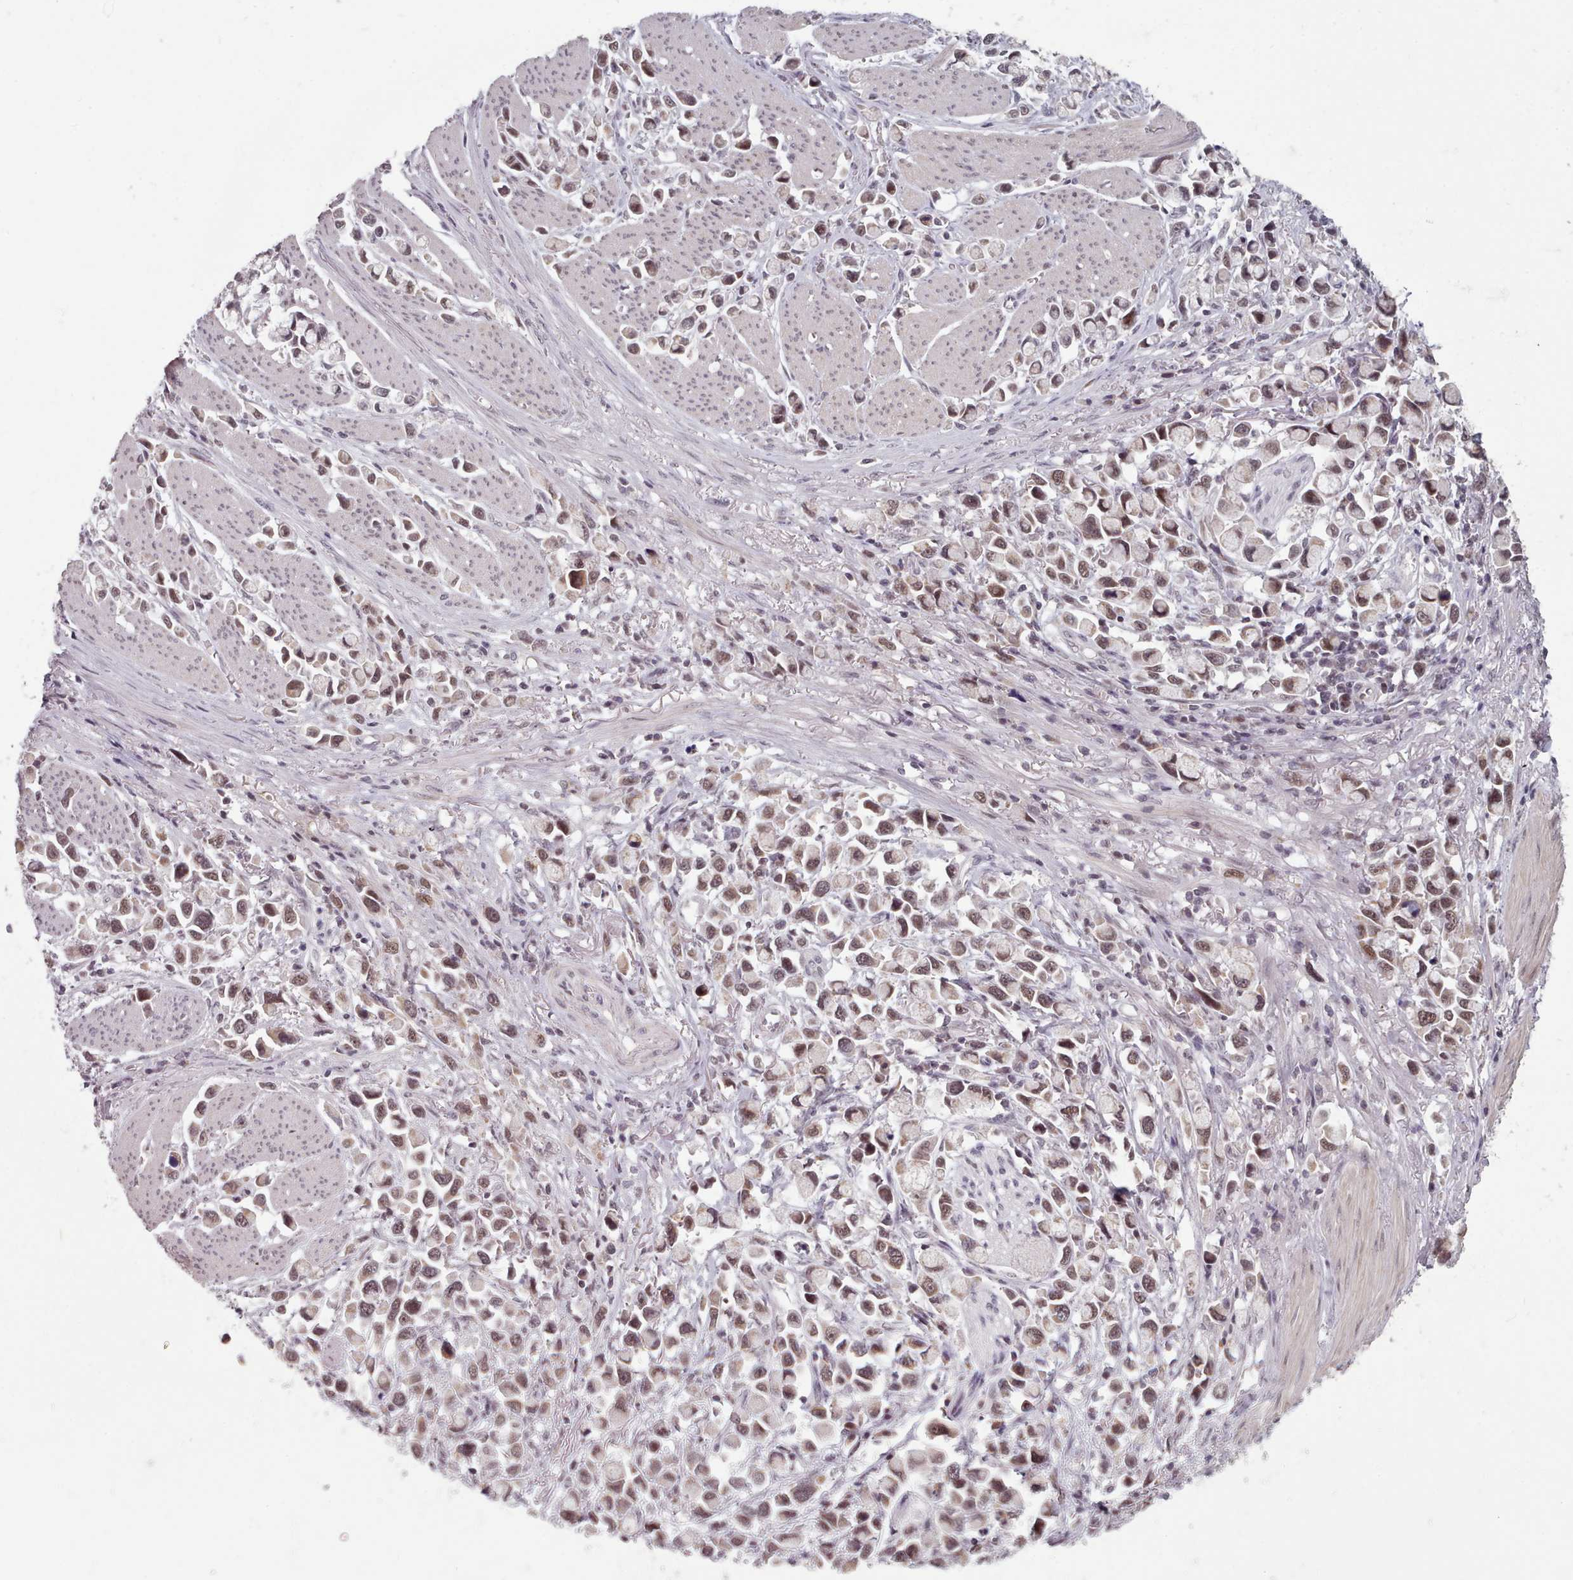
{"staining": {"intensity": "moderate", "quantity": ">75%", "location": "nuclear"}, "tissue": "stomach cancer", "cell_type": "Tumor cells", "image_type": "cancer", "snomed": [{"axis": "morphology", "description": "Adenocarcinoma, NOS"}, {"axis": "topography", "description": "Stomach"}], "caption": "Moderate nuclear staining for a protein is present in about >75% of tumor cells of stomach cancer (adenocarcinoma) using IHC.", "gene": "SRSF9", "patient": {"sex": "female", "age": 81}}